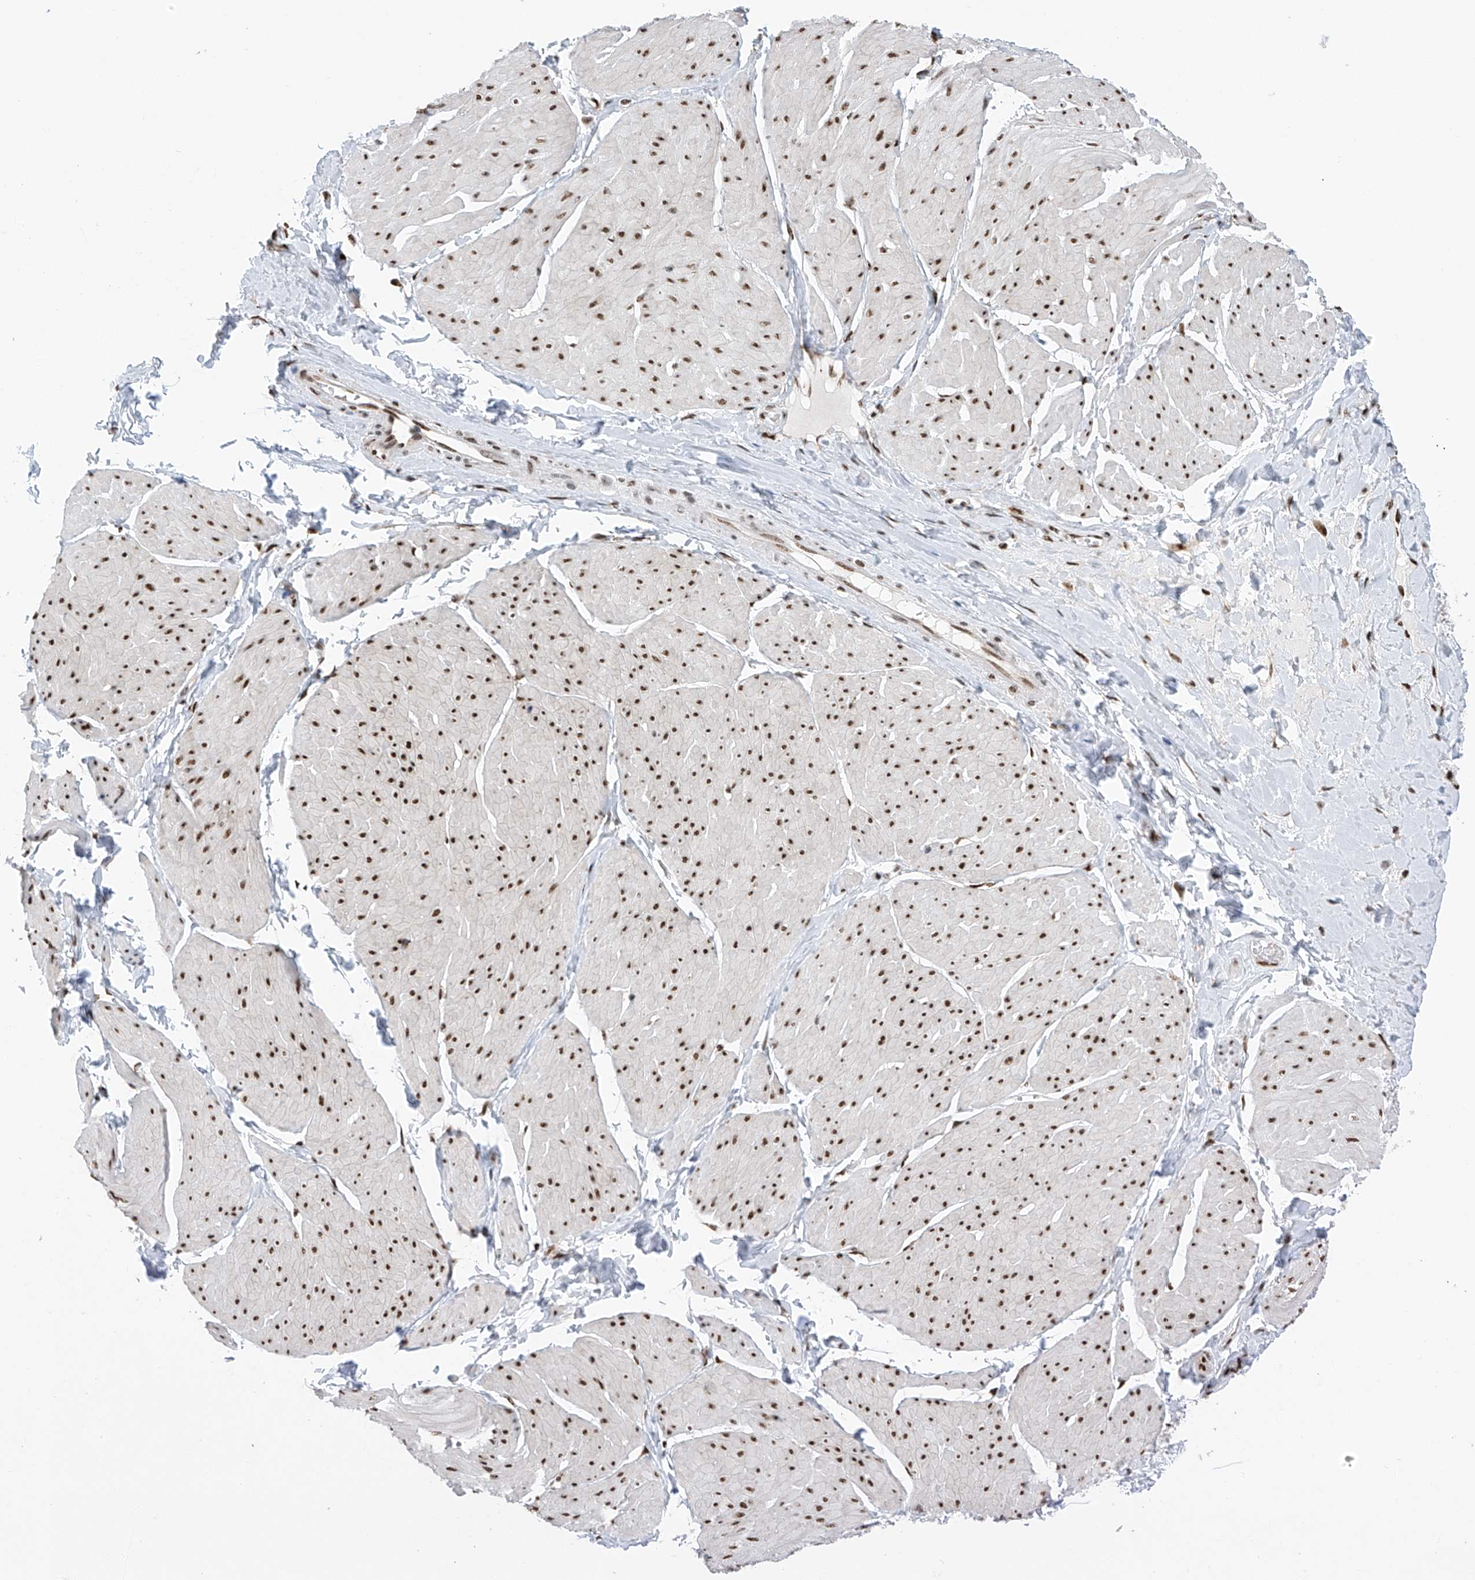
{"staining": {"intensity": "moderate", "quantity": ">75%", "location": "nuclear"}, "tissue": "smooth muscle", "cell_type": "Smooth muscle cells", "image_type": "normal", "snomed": [{"axis": "morphology", "description": "Urothelial carcinoma, High grade"}, {"axis": "topography", "description": "Urinary bladder"}], "caption": "IHC histopathology image of unremarkable smooth muscle: smooth muscle stained using IHC displays medium levels of moderate protein expression localized specifically in the nuclear of smooth muscle cells, appearing as a nuclear brown color.", "gene": "APLF", "patient": {"sex": "male", "age": 46}}